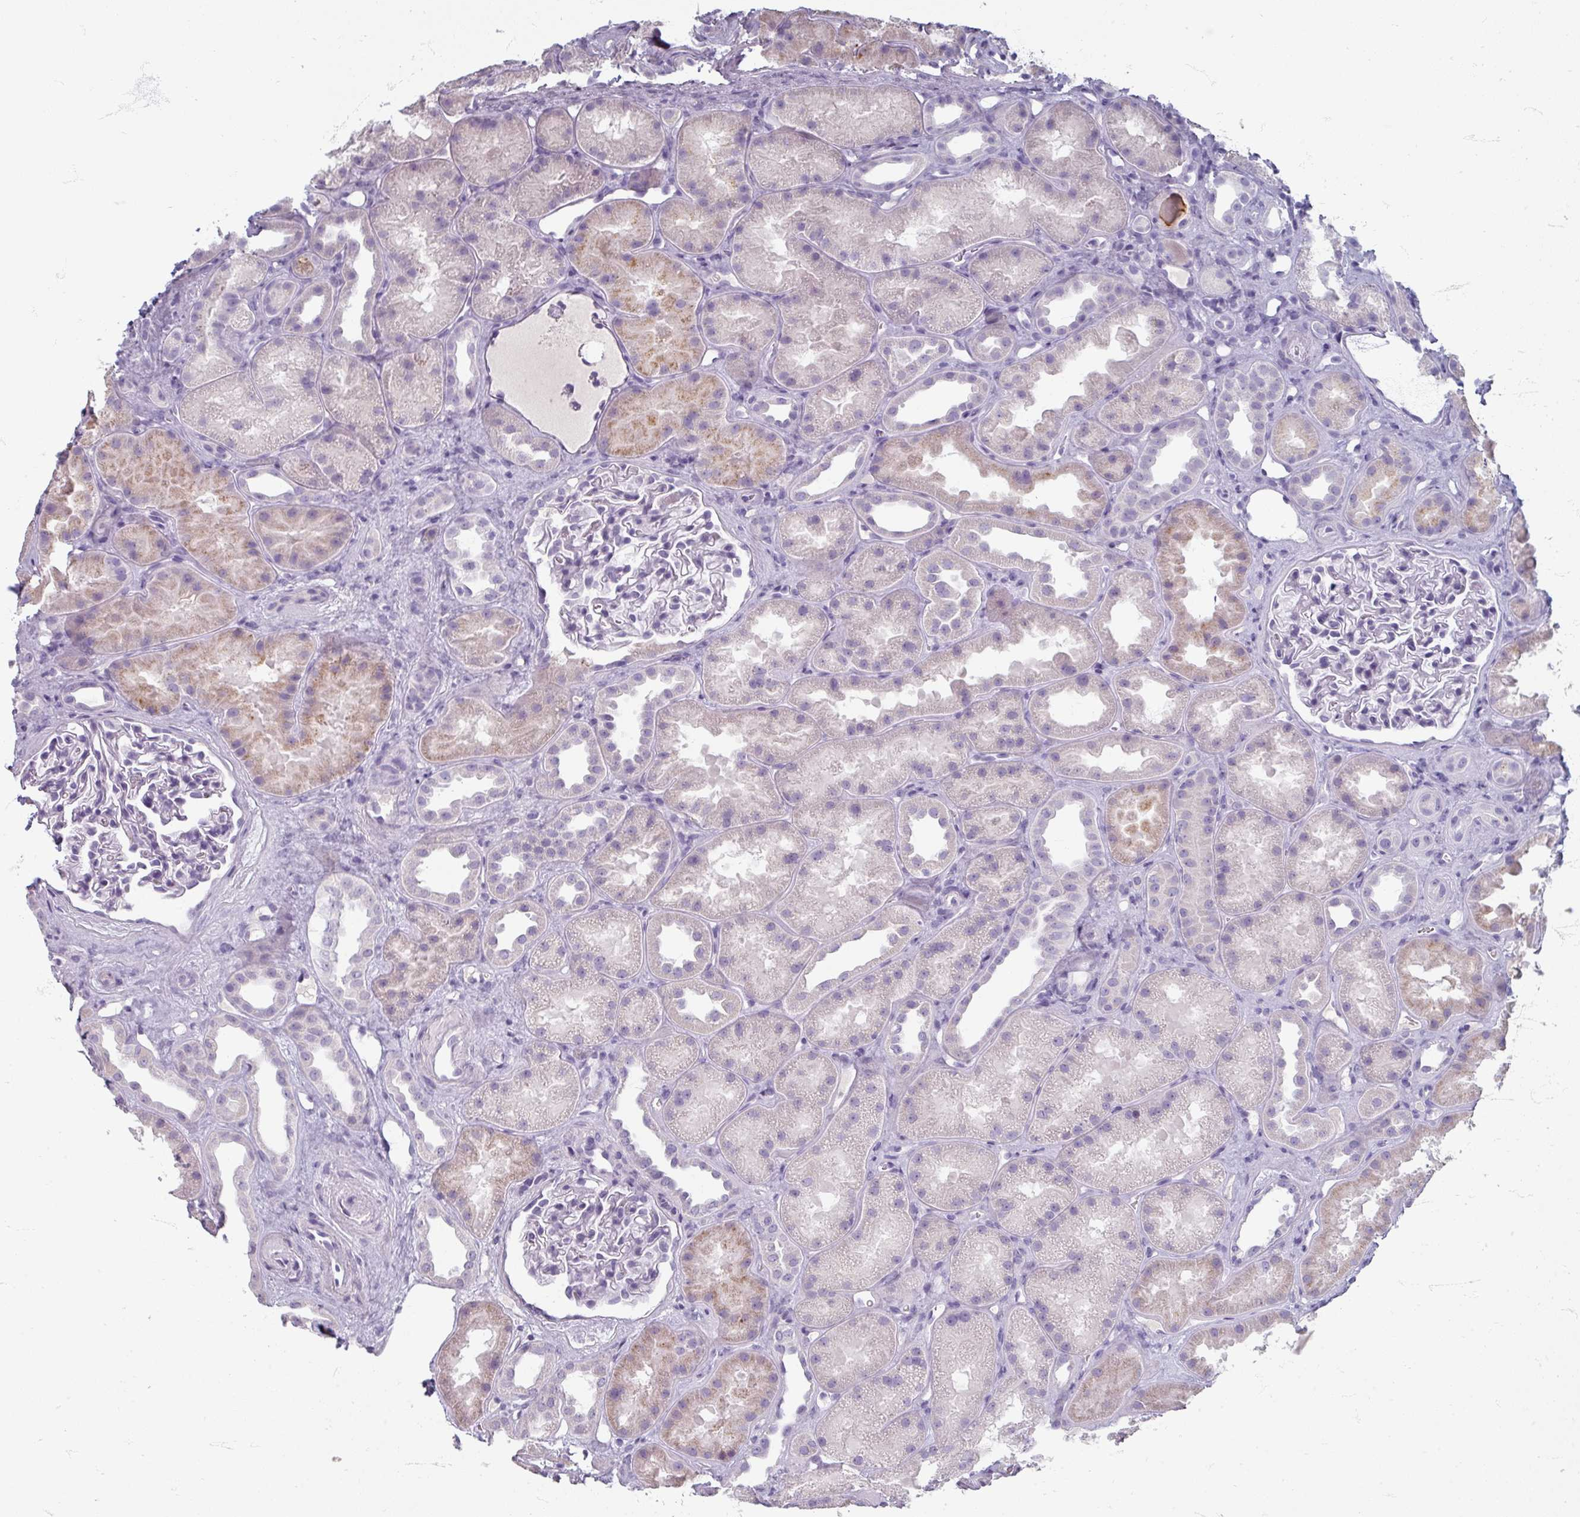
{"staining": {"intensity": "negative", "quantity": "none", "location": "none"}, "tissue": "kidney", "cell_type": "Cells in glomeruli", "image_type": "normal", "snomed": [{"axis": "morphology", "description": "Normal tissue, NOS"}, {"axis": "topography", "description": "Kidney"}], "caption": "Human kidney stained for a protein using immunohistochemistry demonstrates no expression in cells in glomeruli.", "gene": "ZNF878", "patient": {"sex": "male", "age": 61}}